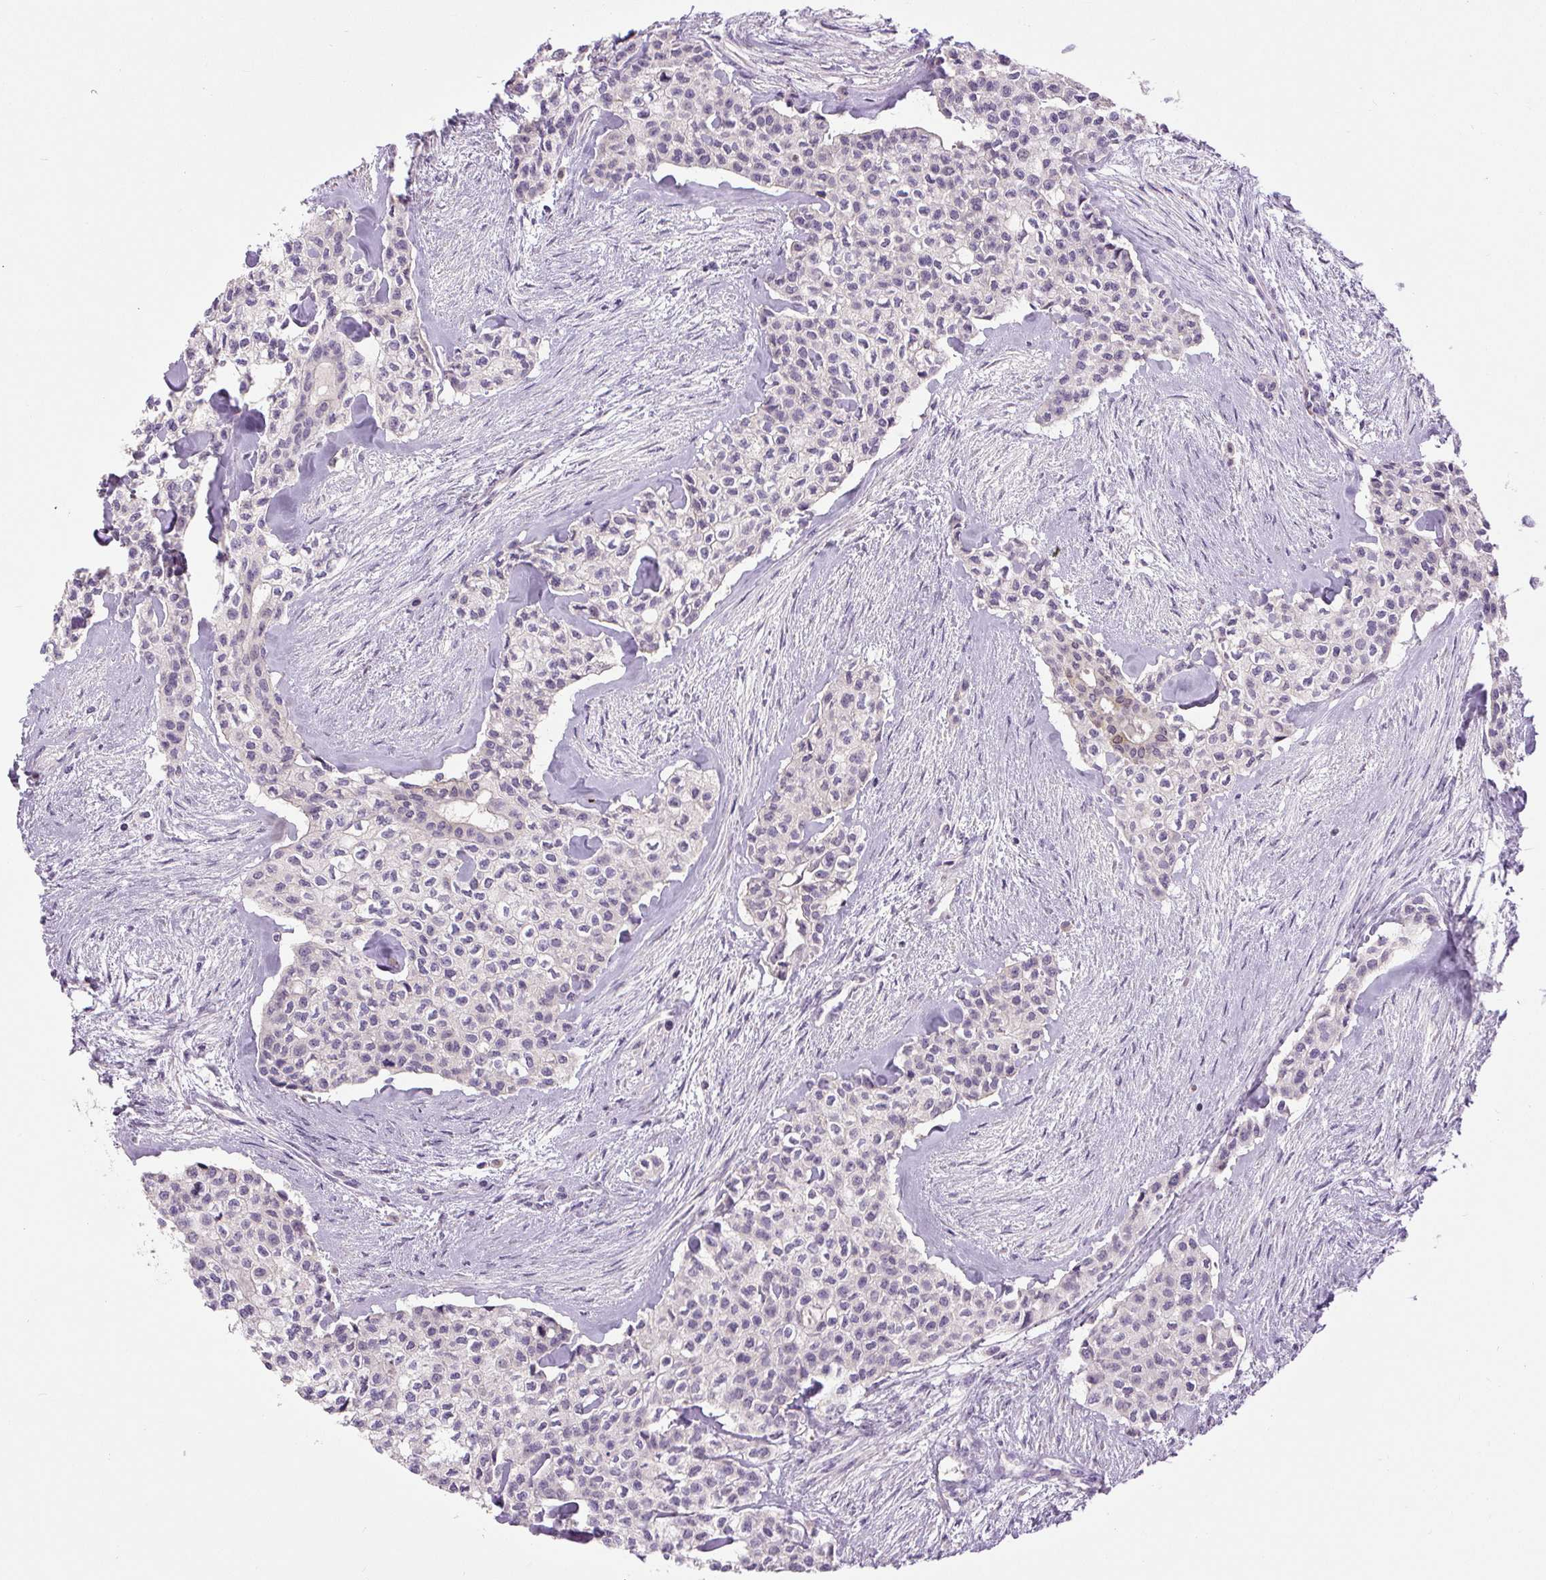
{"staining": {"intensity": "negative", "quantity": "none", "location": "none"}, "tissue": "head and neck cancer", "cell_type": "Tumor cells", "image_type": "cancer", "snomed": [{"axis": "morphology", "description": "Adenocarcinoma, NOS"}, {"axis": "topography", "description": "Head-Neck"}], "caption": "Head and neck cancer (adenocarcinoma) stained for a protein using immunohistochemistry shows no staining tumor cells.", "gene": "FABP7", "patient": {"sex": "male", "age": 81}}